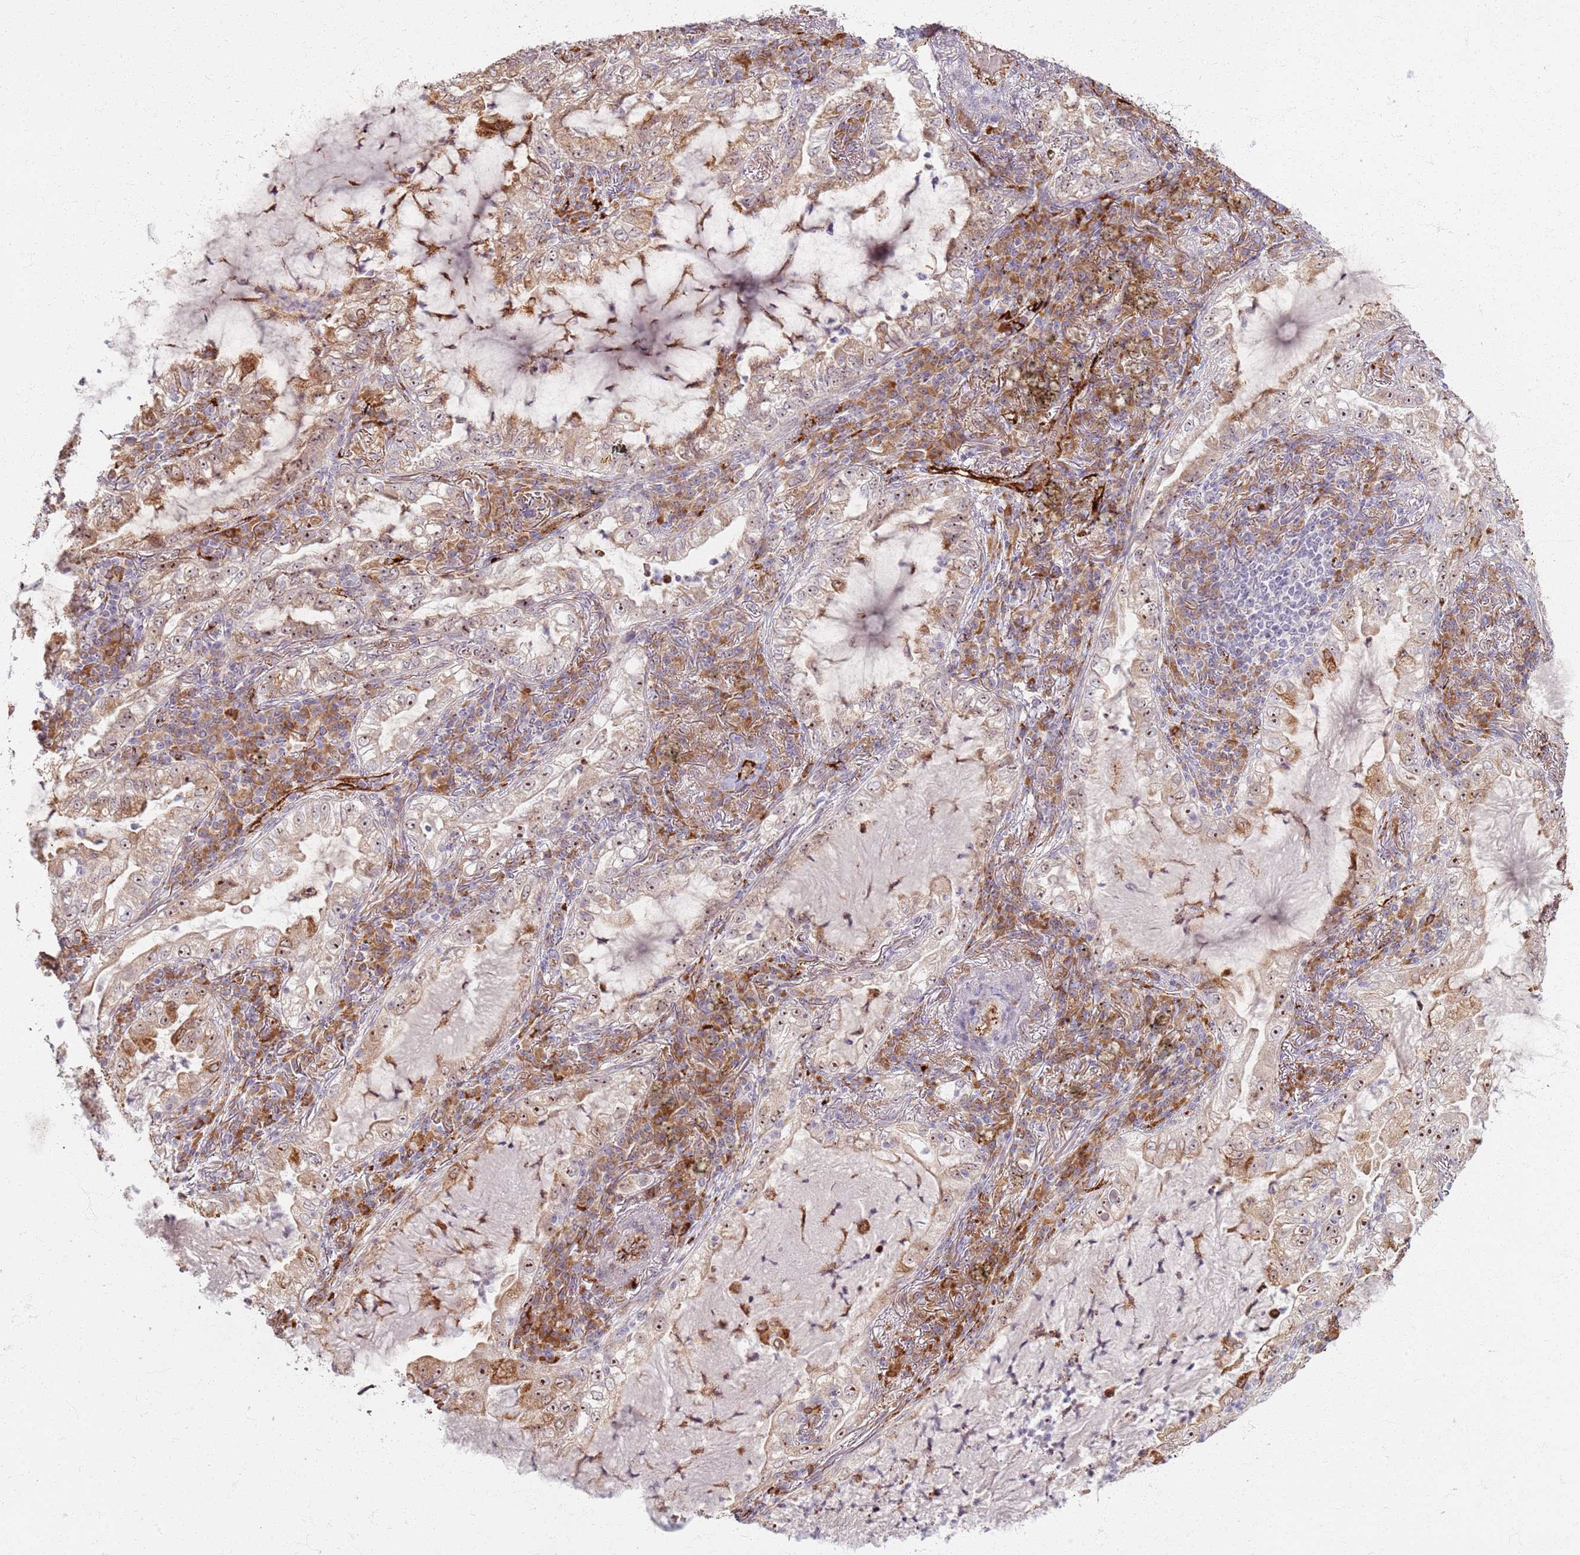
{"staining": {"intensity": "moderate", "quantity": ">75%", "location": "cytoplasmic/membranous,nuclear"}, "tissue": "lung cancer", "cell_type": "Tumor cells", "image_type": "cancer", "snomed": [{"axis": "morphology", "description": "Adenocarcinoma, NOS"}, {"axis": "topography", "description": "Lung"}], "caption": "Tumor cells reveal medium levels of moderate cytoplasmic/membranous and nuclear expression in approximately >75% of cells in lung cancer.", "gene": "KRI1", "patient": {"sex": "female", "age": 73}}